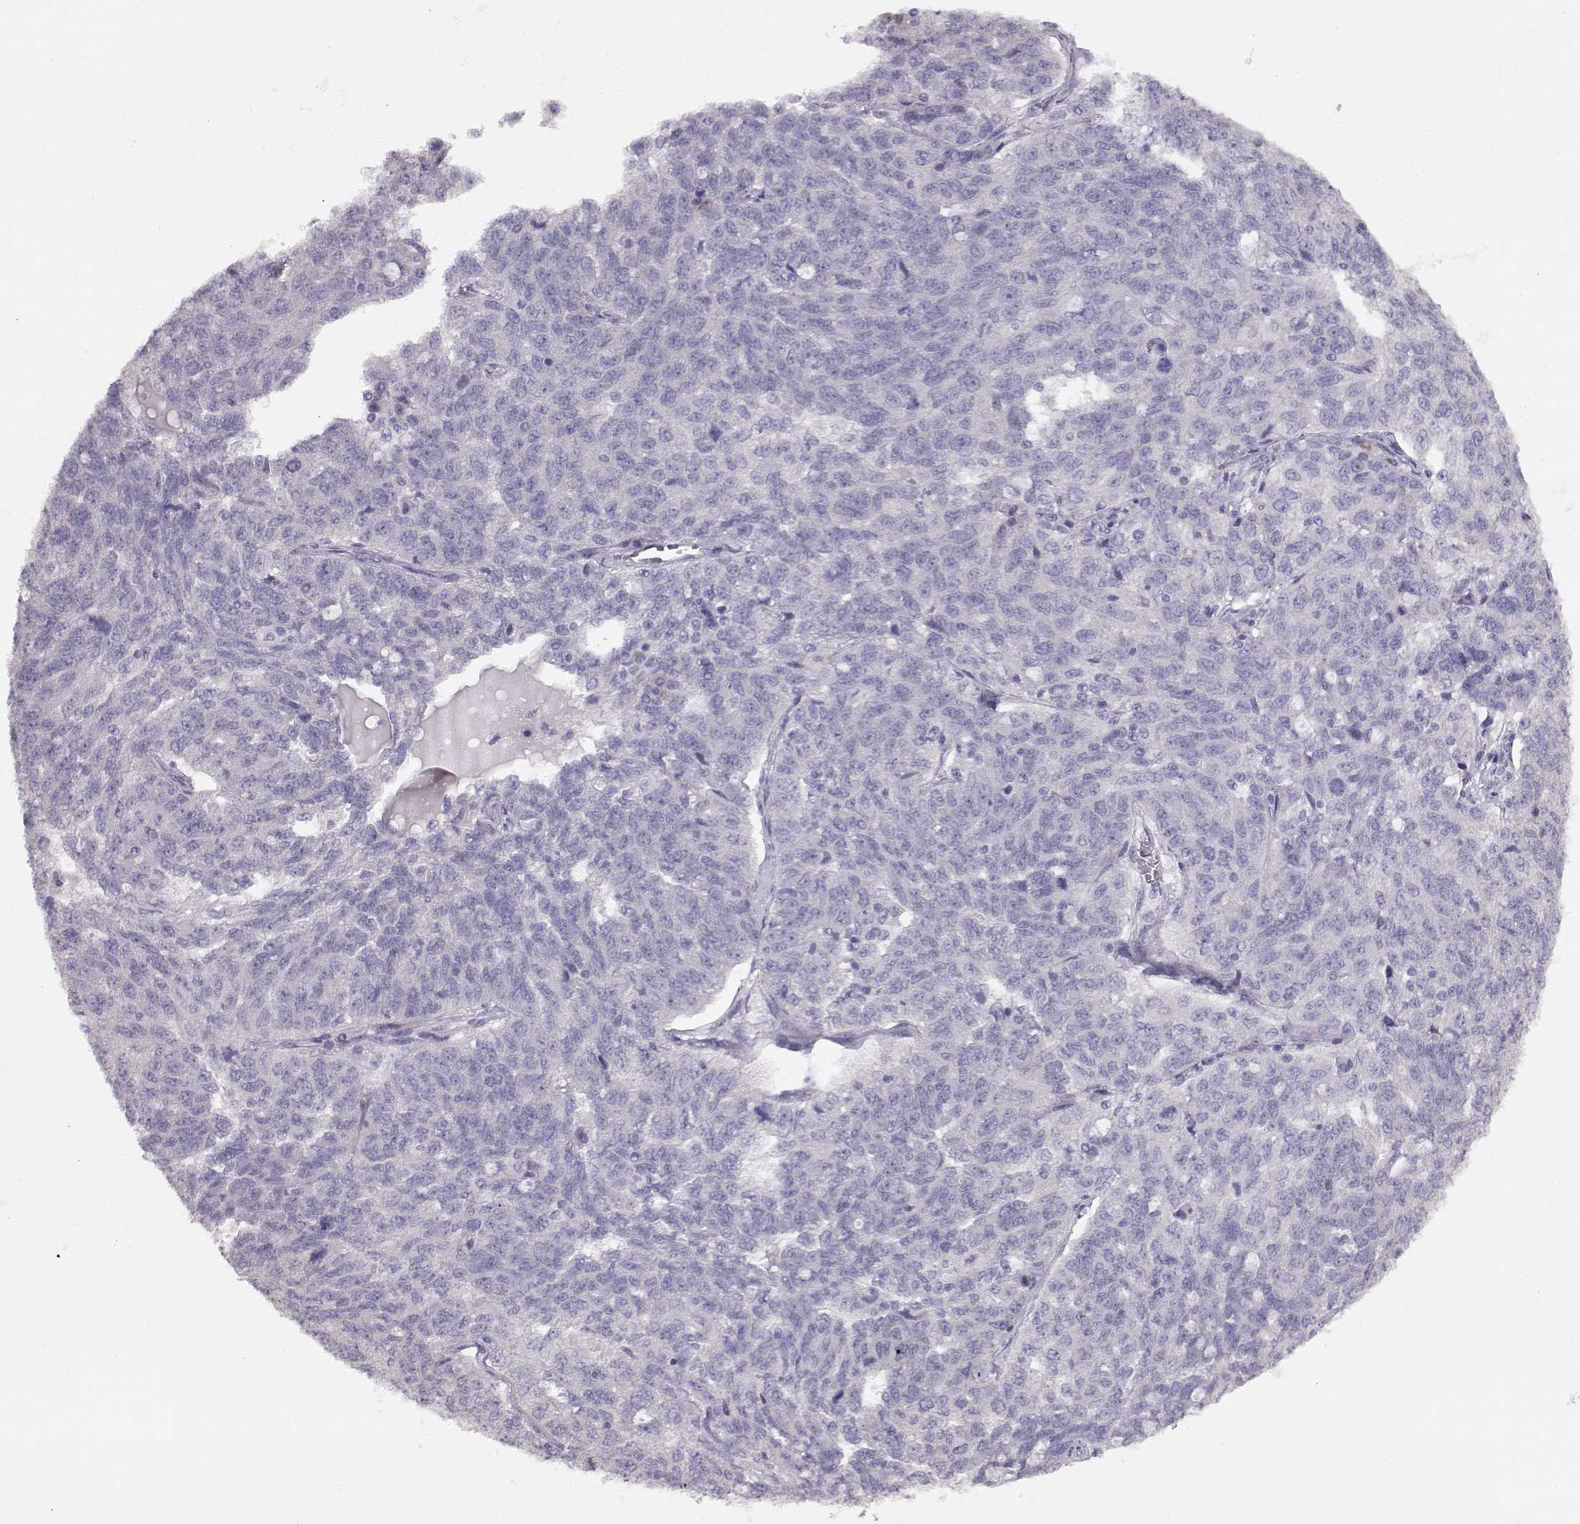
{"staining": {"intensity": "negative", "quantity": "none", "location": "none"}, "tissue": "ovarian cancer", "cell_type": "Tumor cells", "image_type": "cancer", "snomed": [{"axis": "morphology", "description": "Cystadenocarcinoma, serous, NOS"}, {"axis": "topography", "description": "Ovary"}], "caption": "Tumor cells are negative for brown protein staining in ovarian serous cystadenocarcinoma.", "gene": "GLIPR1L2", "patient": {"sex": "female", "age": 71}}